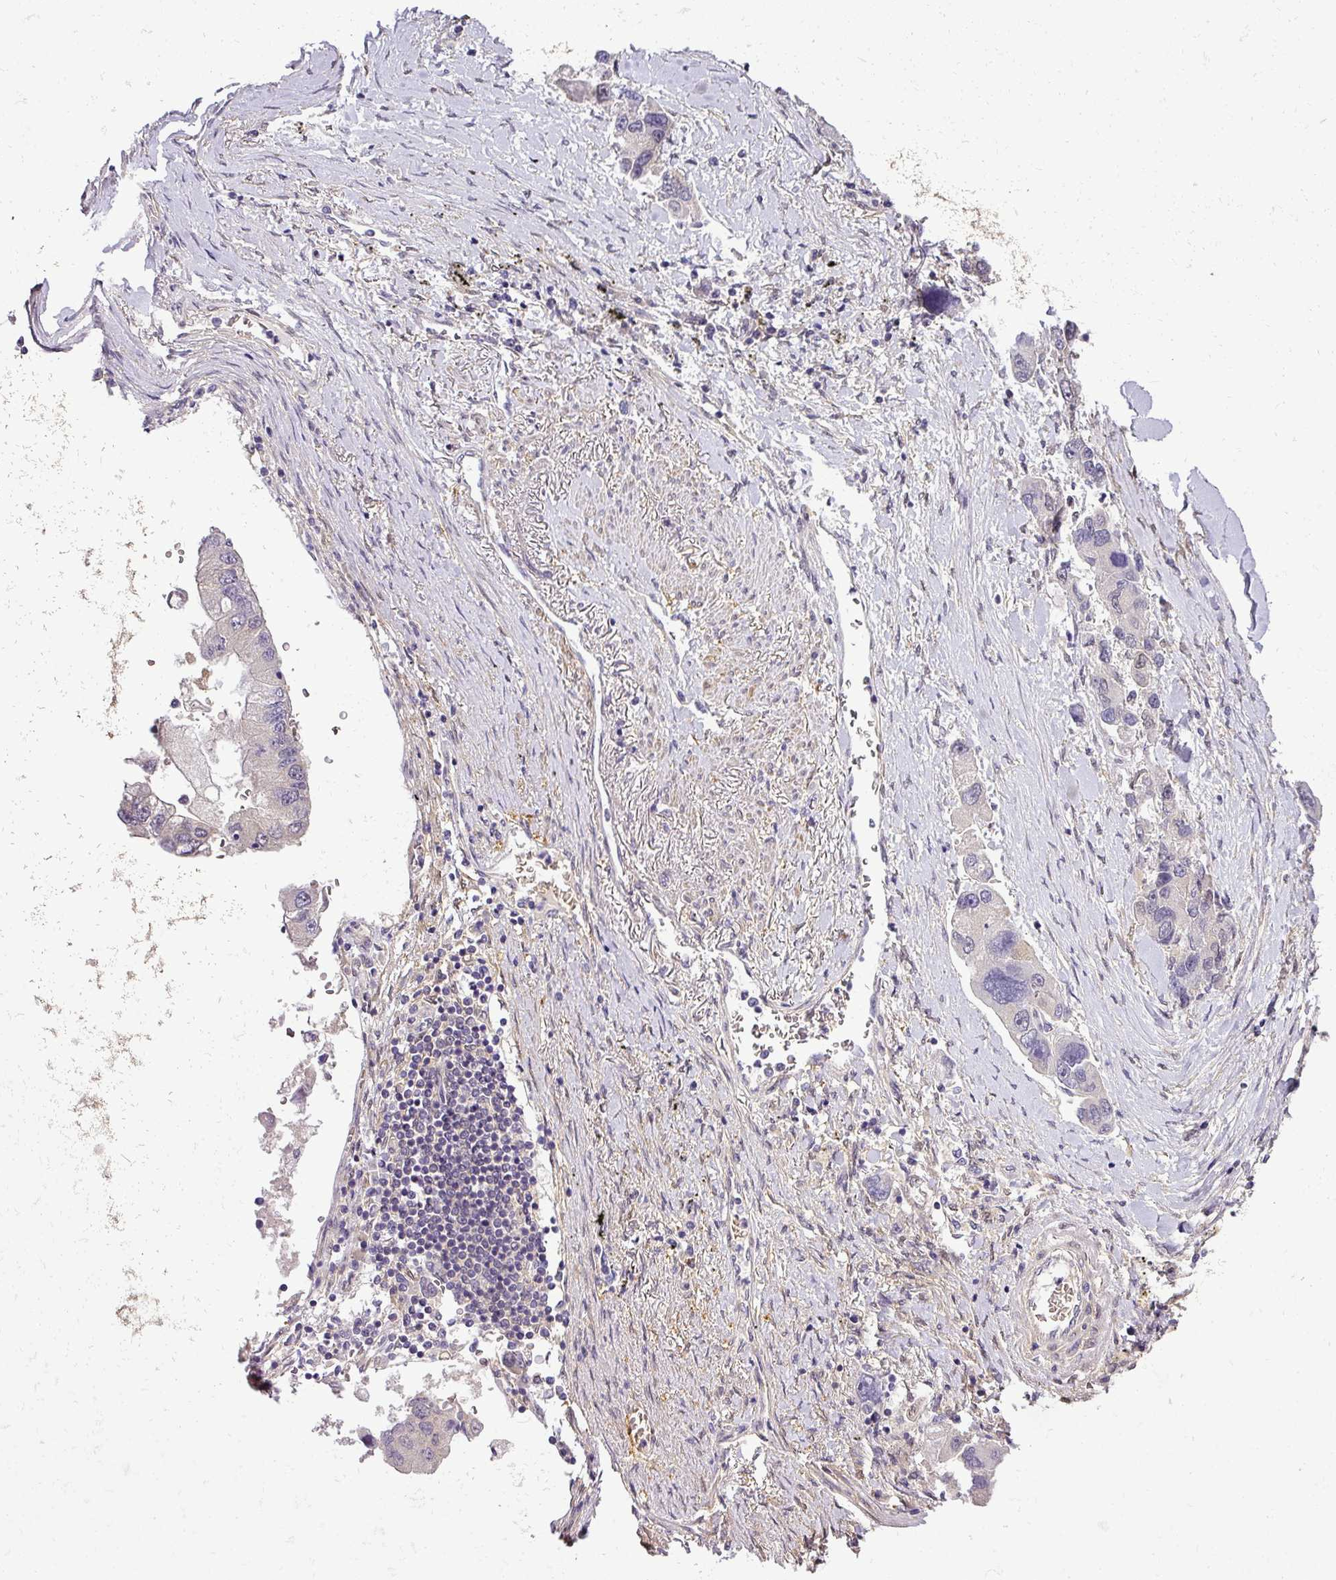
{"staining": {"intensity": "negative", "quantity": "none", "location": "none"}, "tissue": "lung cancer", "cell_type": "Tumor cells", "image_type": "cancer", "snomed": [{"axis": "morphology", "description": "Adenocarcinoma, NOS"}, {"axis": "topography", "description": "Lung"}], "caption": "Immunohistochemistry (IHC) of adenocarcinoma (lung) exhibits no staining in tumor cells.", "gene": "ADH5", "patient": {"sex": "female", "age": 54}}